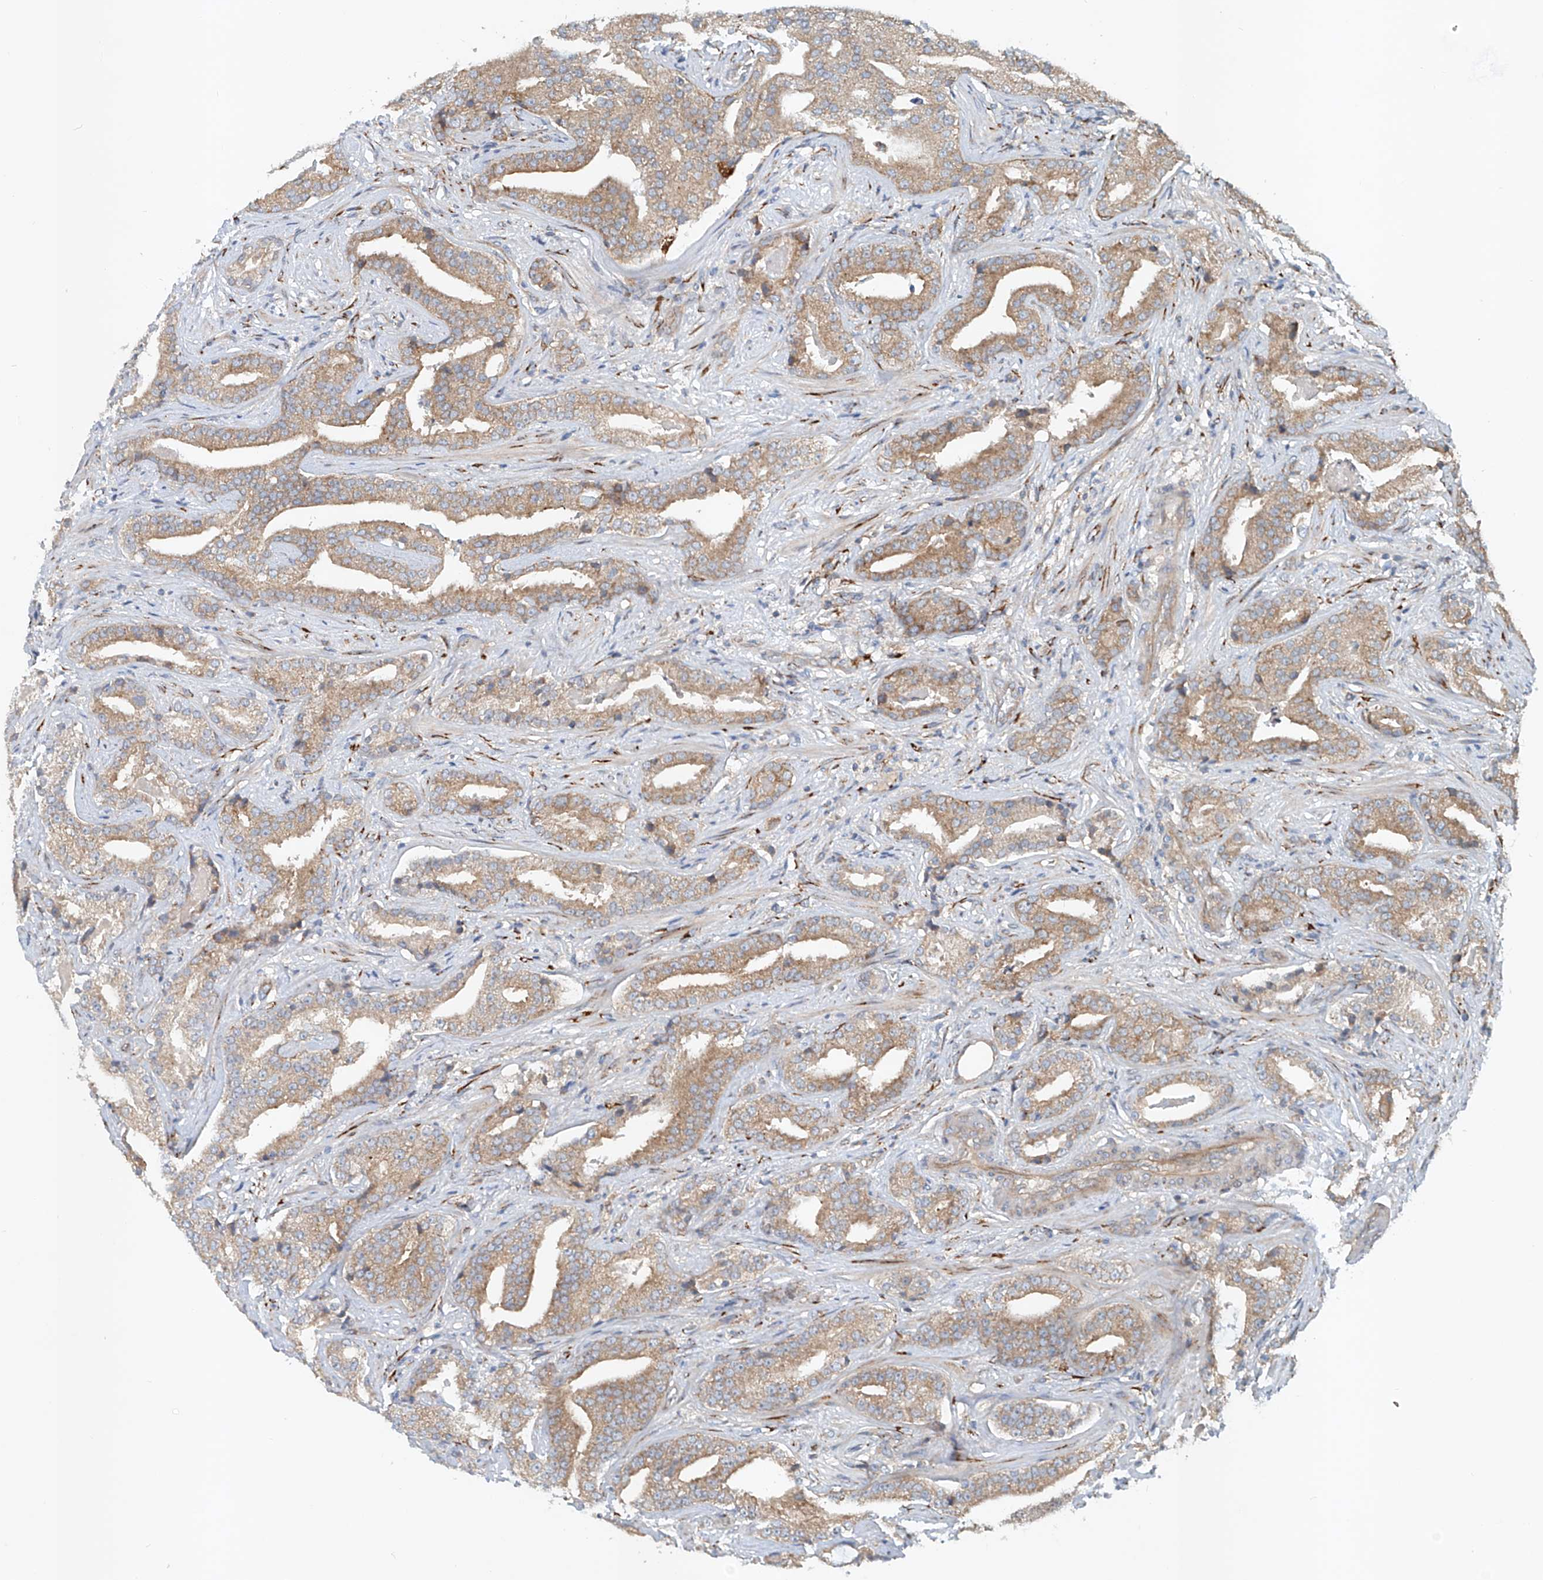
{"staining": {"intensity": "moderate", "quantity": ">75%", "location": "cytoplasmic/membranous"}, "tissue": "prostate cancer", "cell_type": "Tumor cells", "image_type": "cancer", "snomed": [{"axis": "morphology", "description": "Adenocarcinoma, Low grade"}, {"axis": "topography", "description": "Prostate"}], "caption": "Human low-grade adenocarcinoma (prostate) stained with a protein marker shows moderate staining in tumor cells.", "gene": "SNAP29", "patient": {"sex": "male", "age": 67}}